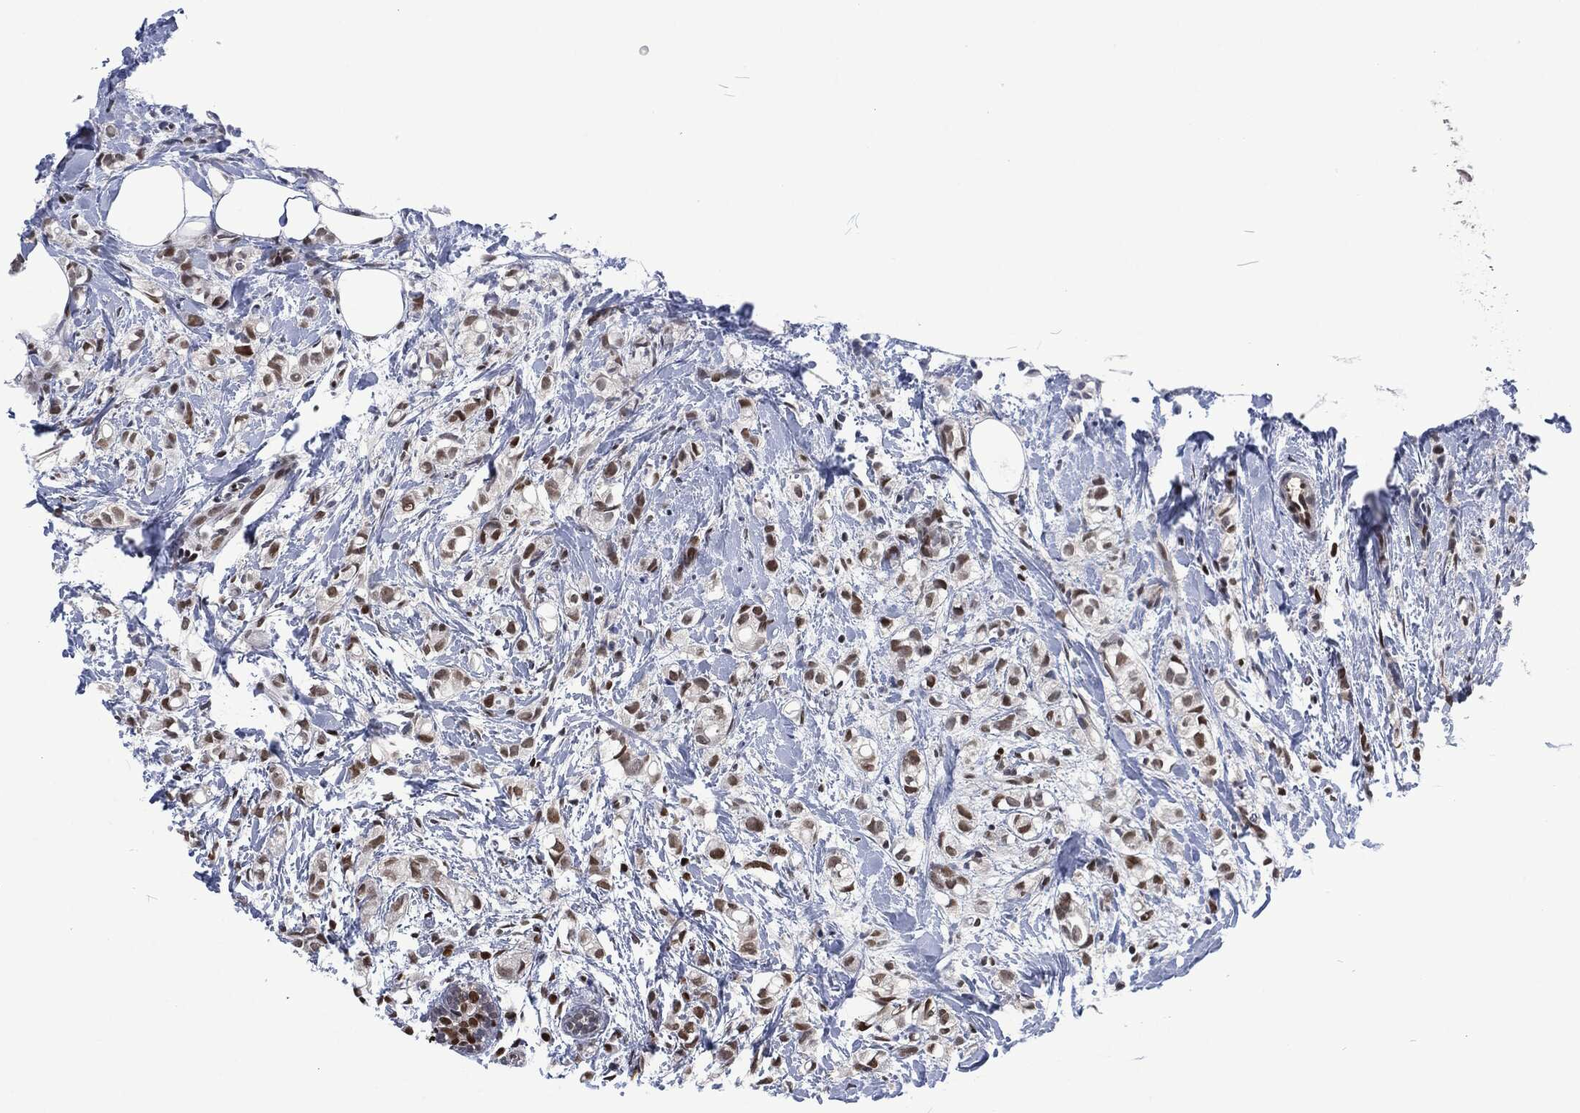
{"staining": {"intensity": "strong", "quantity": "<25%", "location": "nuclear"}, "tissue": "breast cancer", "cell_type": "Tumor cells", "image_type": "cancer", "snomed": [{"axis": "morphology", "description": "Normal tissue, NOS"}, {"axis": "morphology", "description": "Duct carcinoma"}, {"axis": "topography", "description": "Breast"}], "caption": "Immunohistochemistry image of neoplastic tissue: infiltrating ductal carcinoma (breast) stained using immunohistochemistry (IHC) exhibits medium levels of strong protein expression localized specifically in the nuclear of tumor cells, appearing as a nuclear brown color.", "gene": "DCPS", "patient": {"sex": "female", "age": 44}}